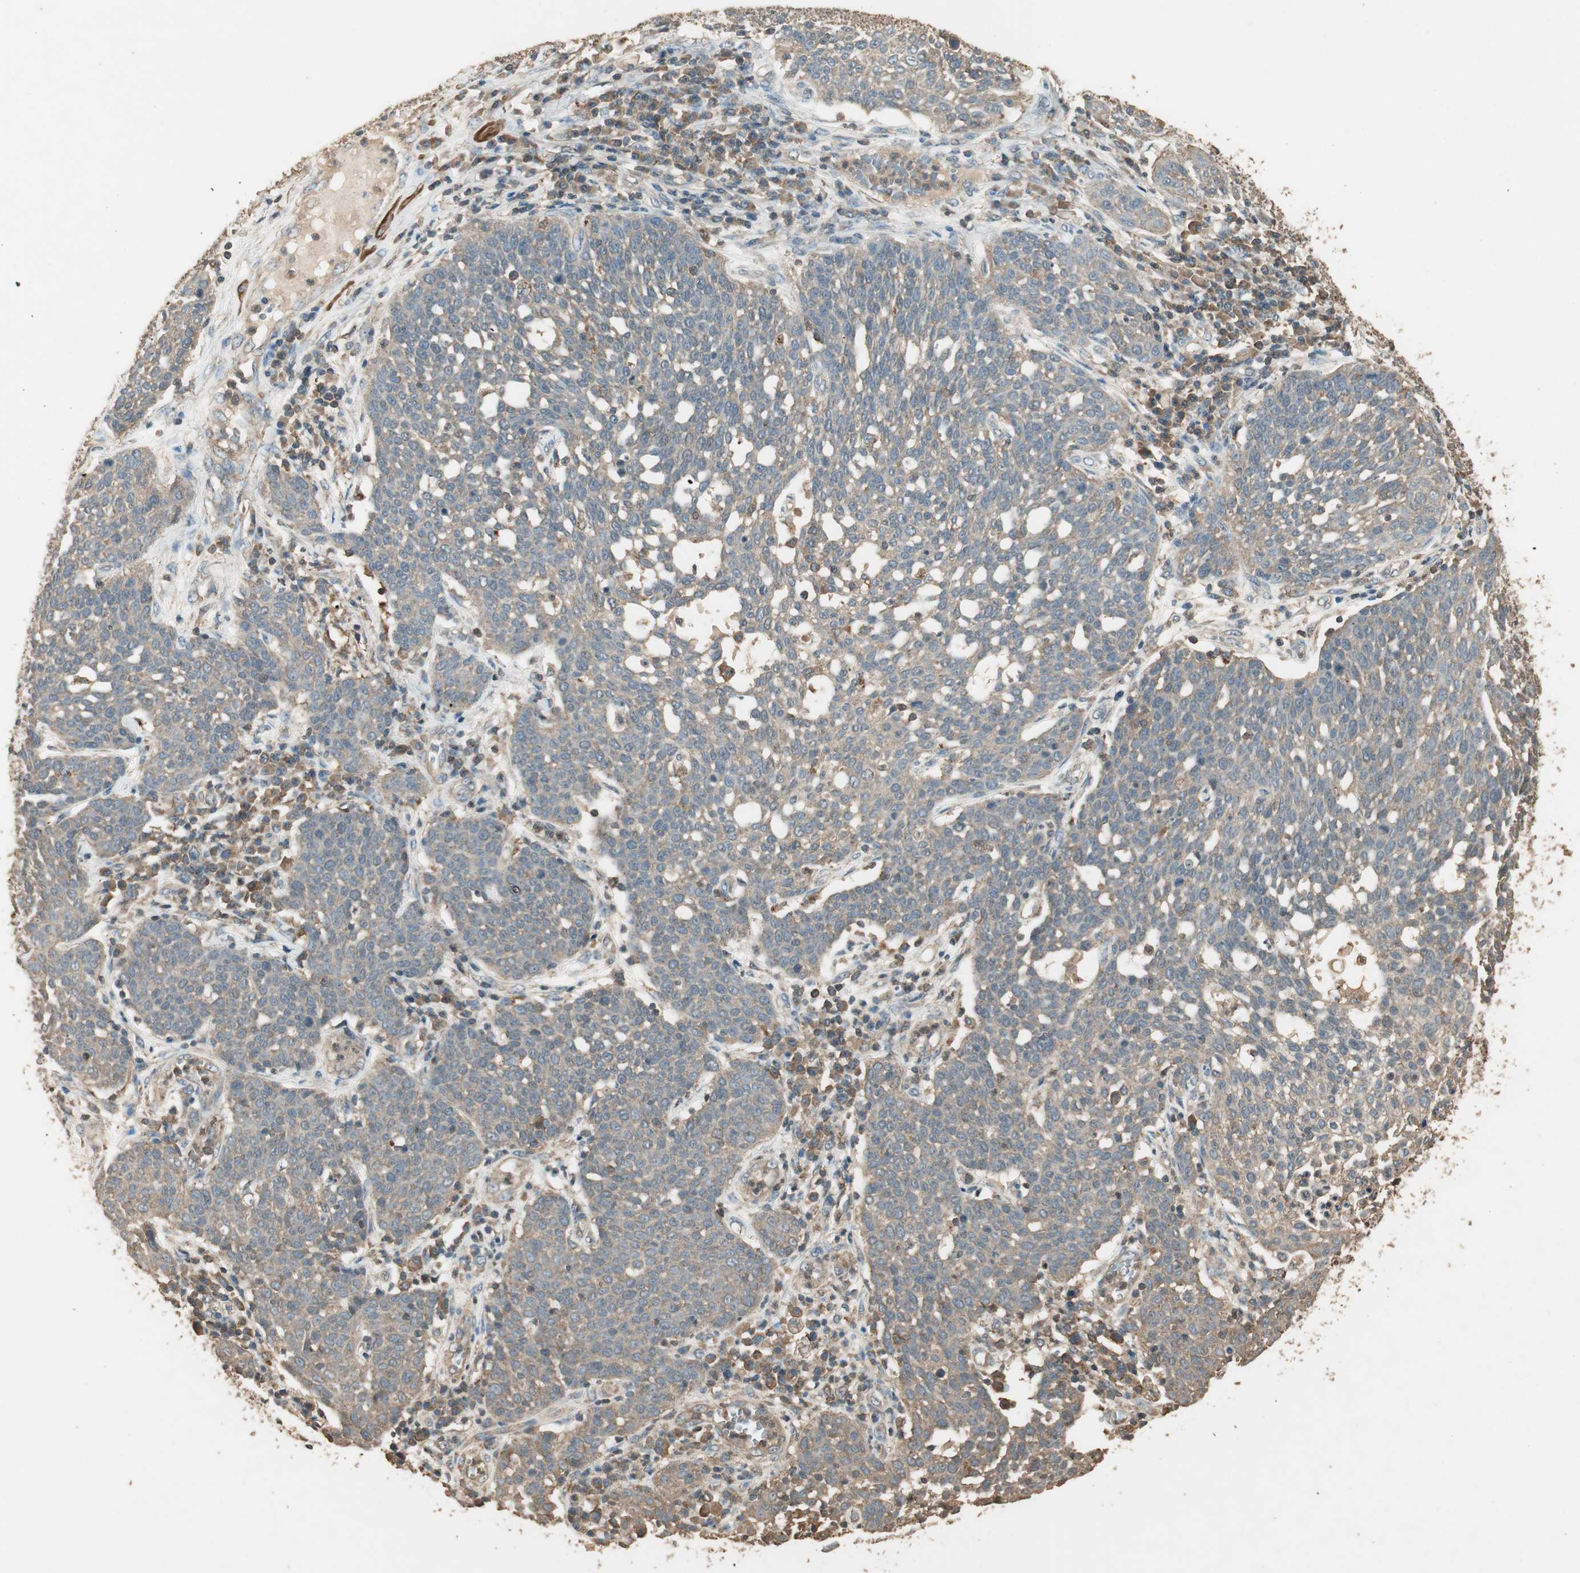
{"staining": {"intensity": "weak", "quantity": "25%-75%", "location": "cytoplasmic/membranous"}, "tissue": "cervical cancer", "cell_type": "Tumor cells", "image_type": "cancer", "snomed": [{"axis": "morphology", "description": "Squamous cell carcinoma, NOS"}, {"axis": "topography", "description": "Cervix"}], "caption": "Approximately 25%-75% of tumor cells in cervical cancer demonstrate weak cytoplasmic/membranous protein staining as visualized by brown immunohistochemical staining.", "gene": "USP2", "patient": {"sex": "female", "age": 34}}